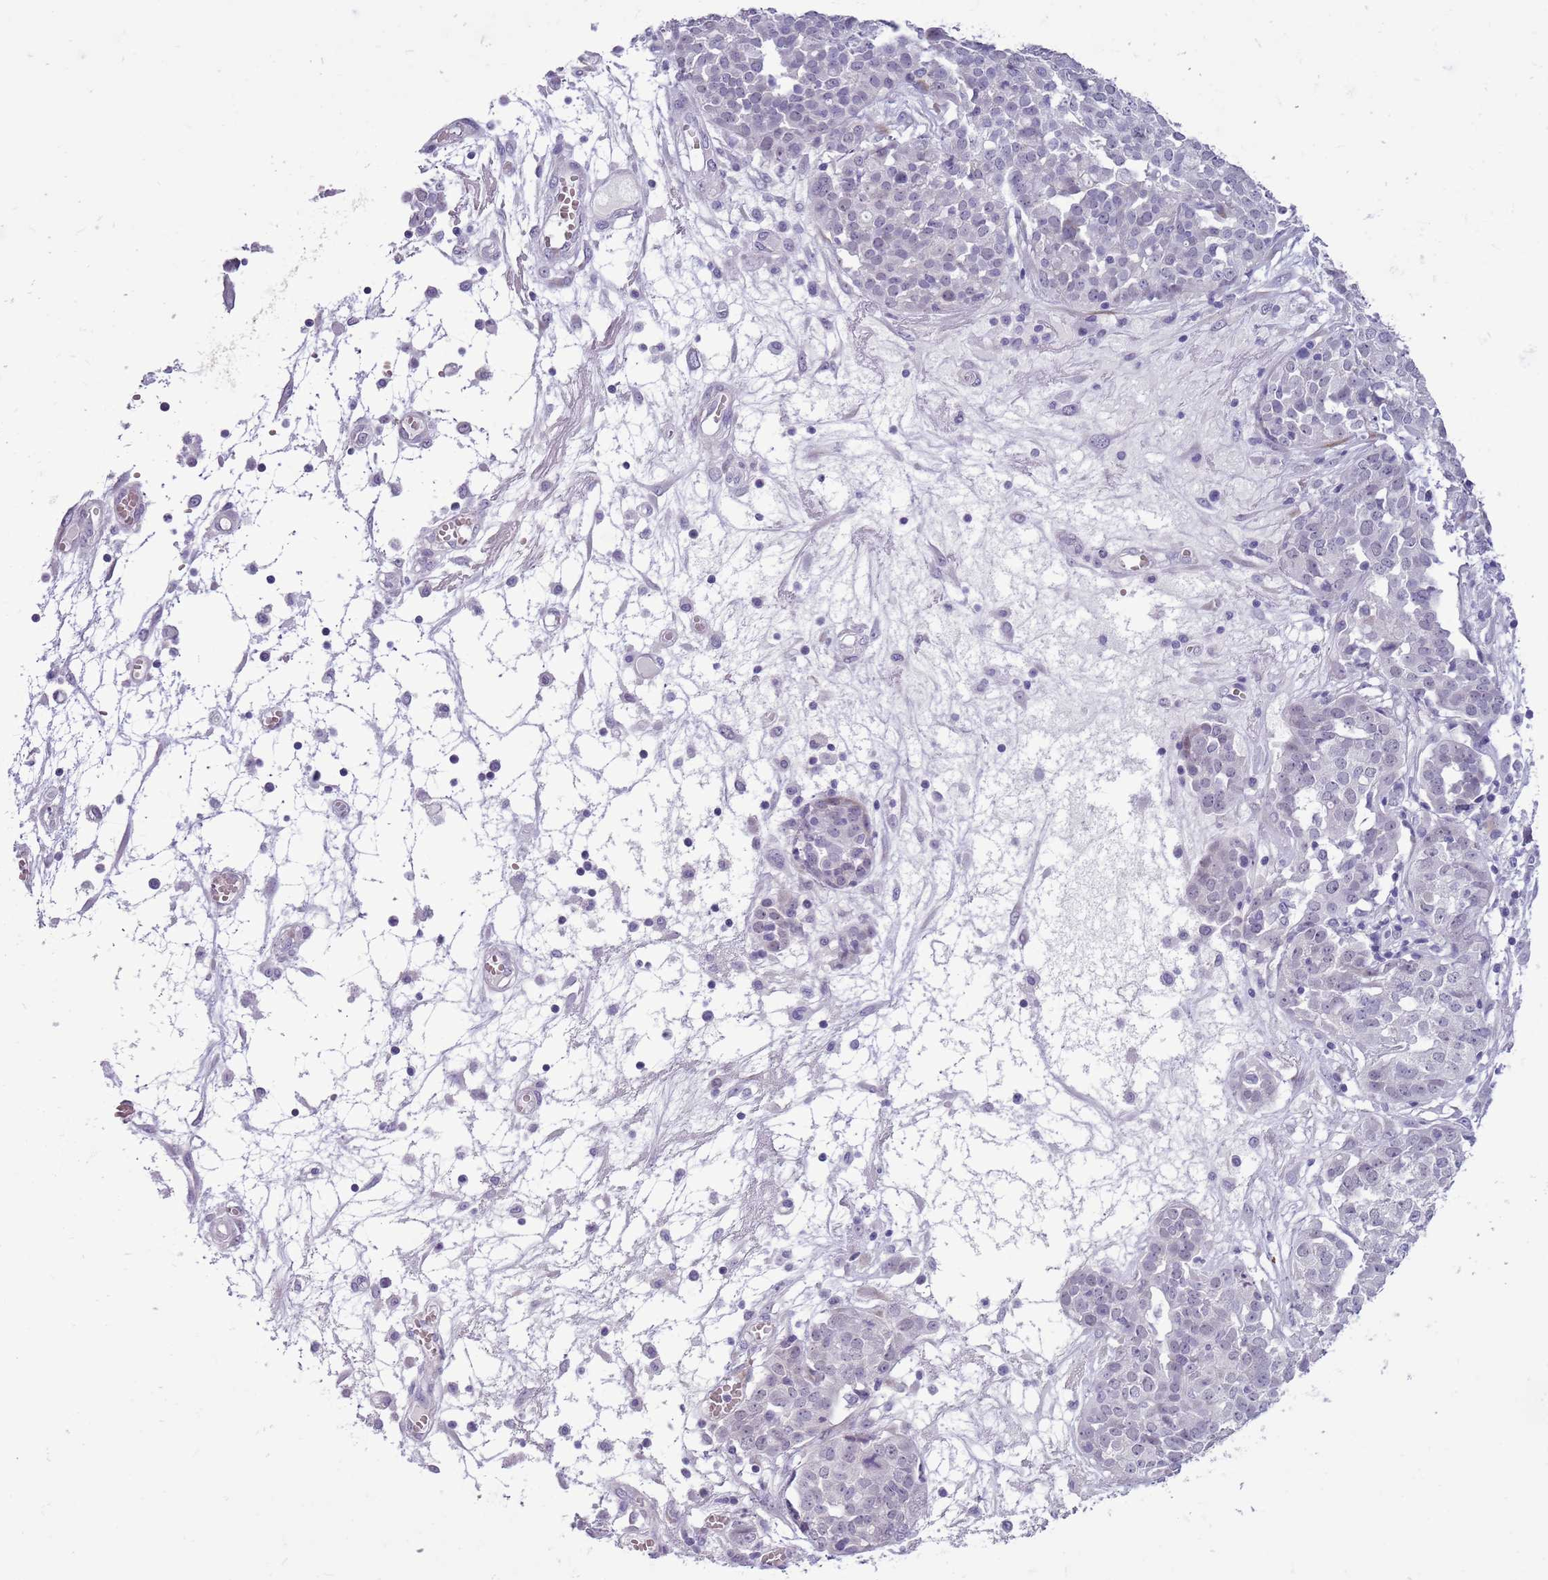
{"staining": {"intensity": "negative", "quantity": "none", "location": "none"}, "tissue": "ovarian cancer", "cell_type": "Tumor cells", "image_type": "cancer", "snomed": [{"axis": "morphology", "description": "Cystadenocarcinoma, serous, NOS"}, {"axis": "topography", "description": "Soft tissue"}, {"axis": "topography", "description": "Ovary"}], "caption": "A micrograph of human ovarian cancer is negative for staining in tumor cells.", "gene": "MRPL32", "patient": {"sex": "female", "age": 57}}